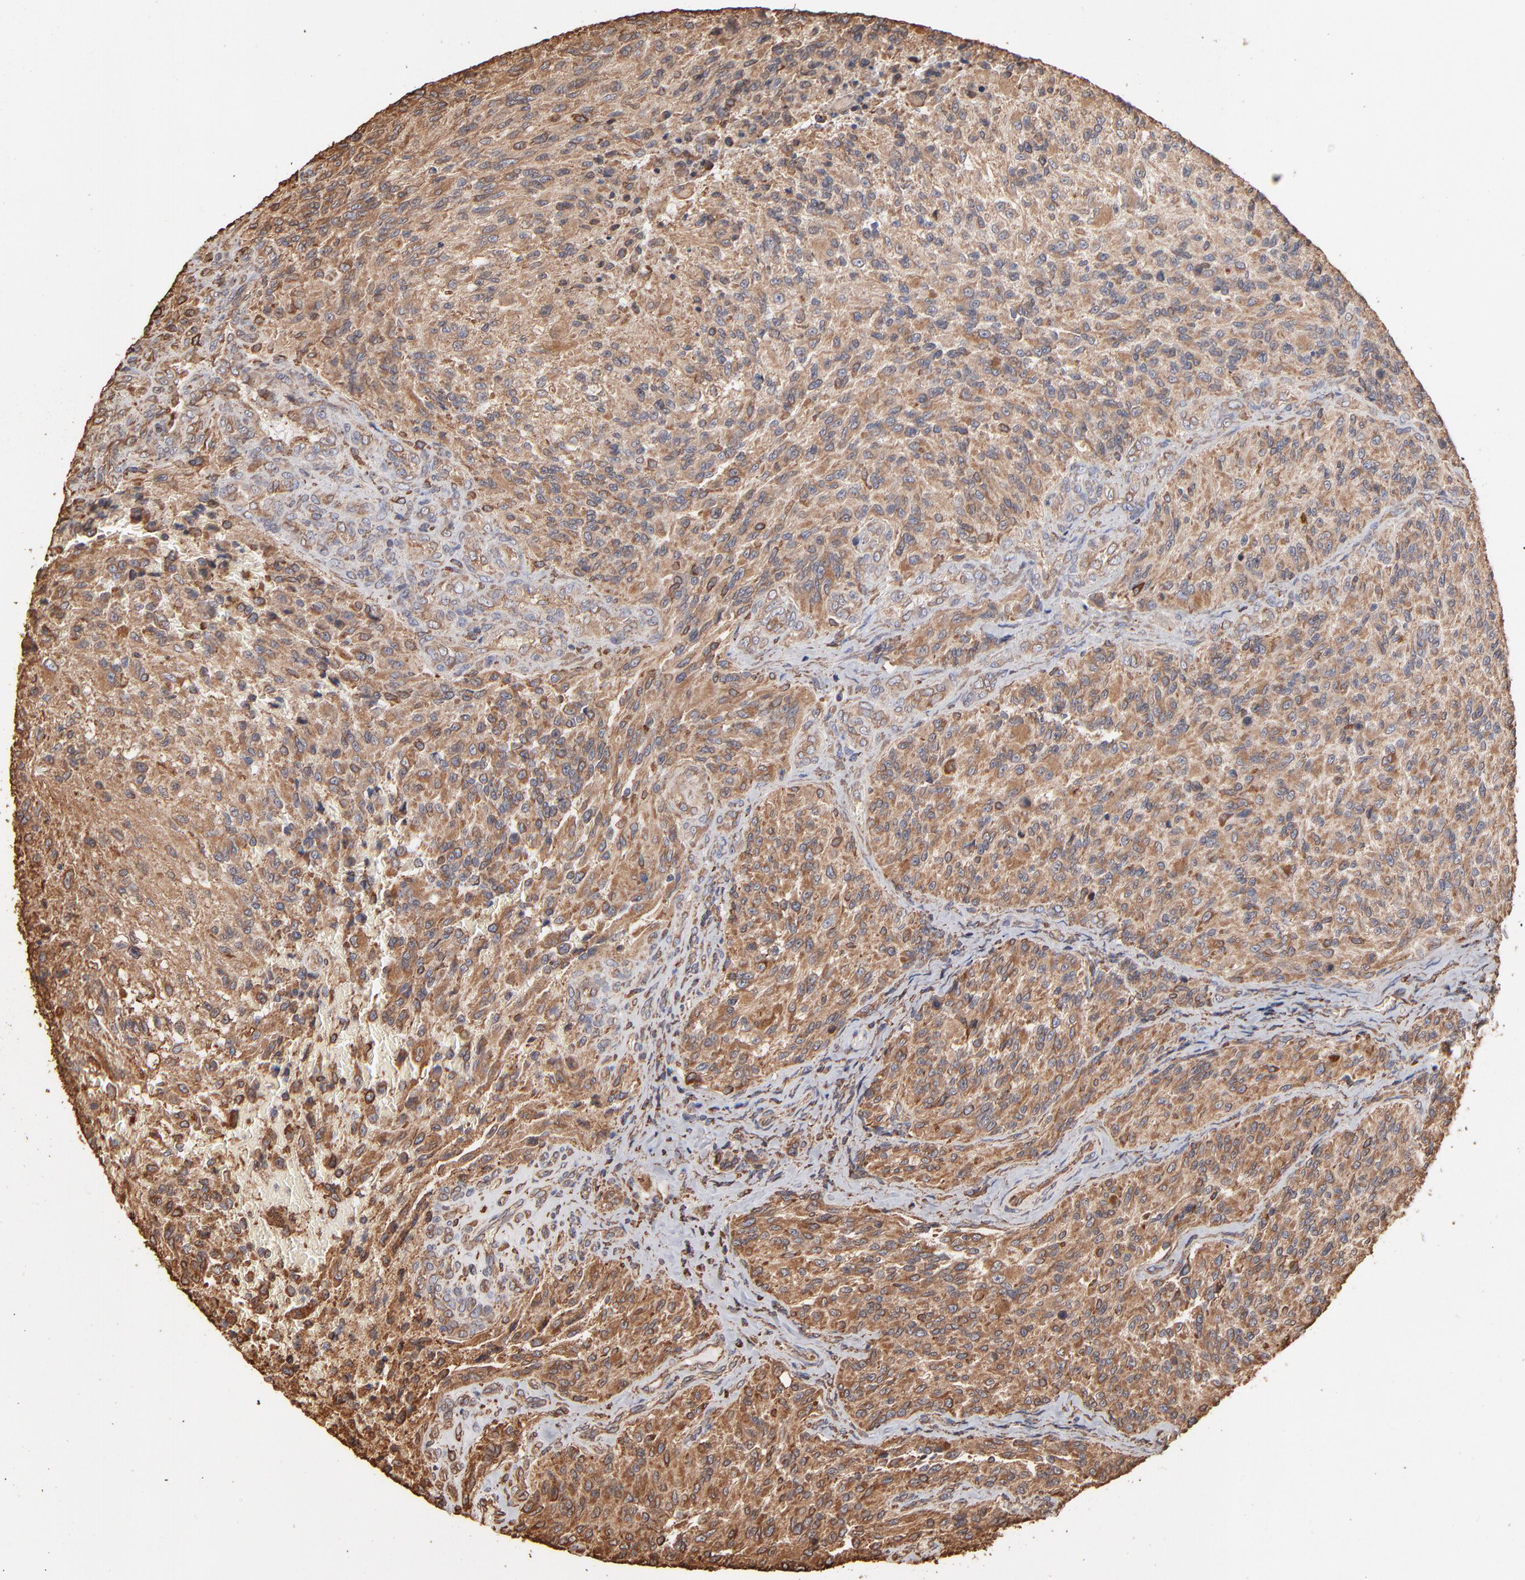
{"staining": {"intensity": "moderate", "quantity": ">75%", "location": "cytoplasmic/membranous"}, "tissue": "glioma", "cell_type": "Tumor cells", "image_type": "cancer", "snomed": [{"axis": "morphology", "description": "Normal tissue, NOS"}, {"axis": "morphology", "description": "Glioma, malignant, High grade"}, {"axis": "topography", "description": "Cerebral cortex"}], "caption": "Tumor cells show medium levels of moderate cytoplasmic/membranous staining in about >75% of cells in human glioma. The staining was performed using DAB (3,3'-diaminobenzidine), with brown indicating positive protein expression. Nuclei are stained blue with hematoxylin.", "gene": "PDIA3", "patient": {"sex": "male", "age": 56}}